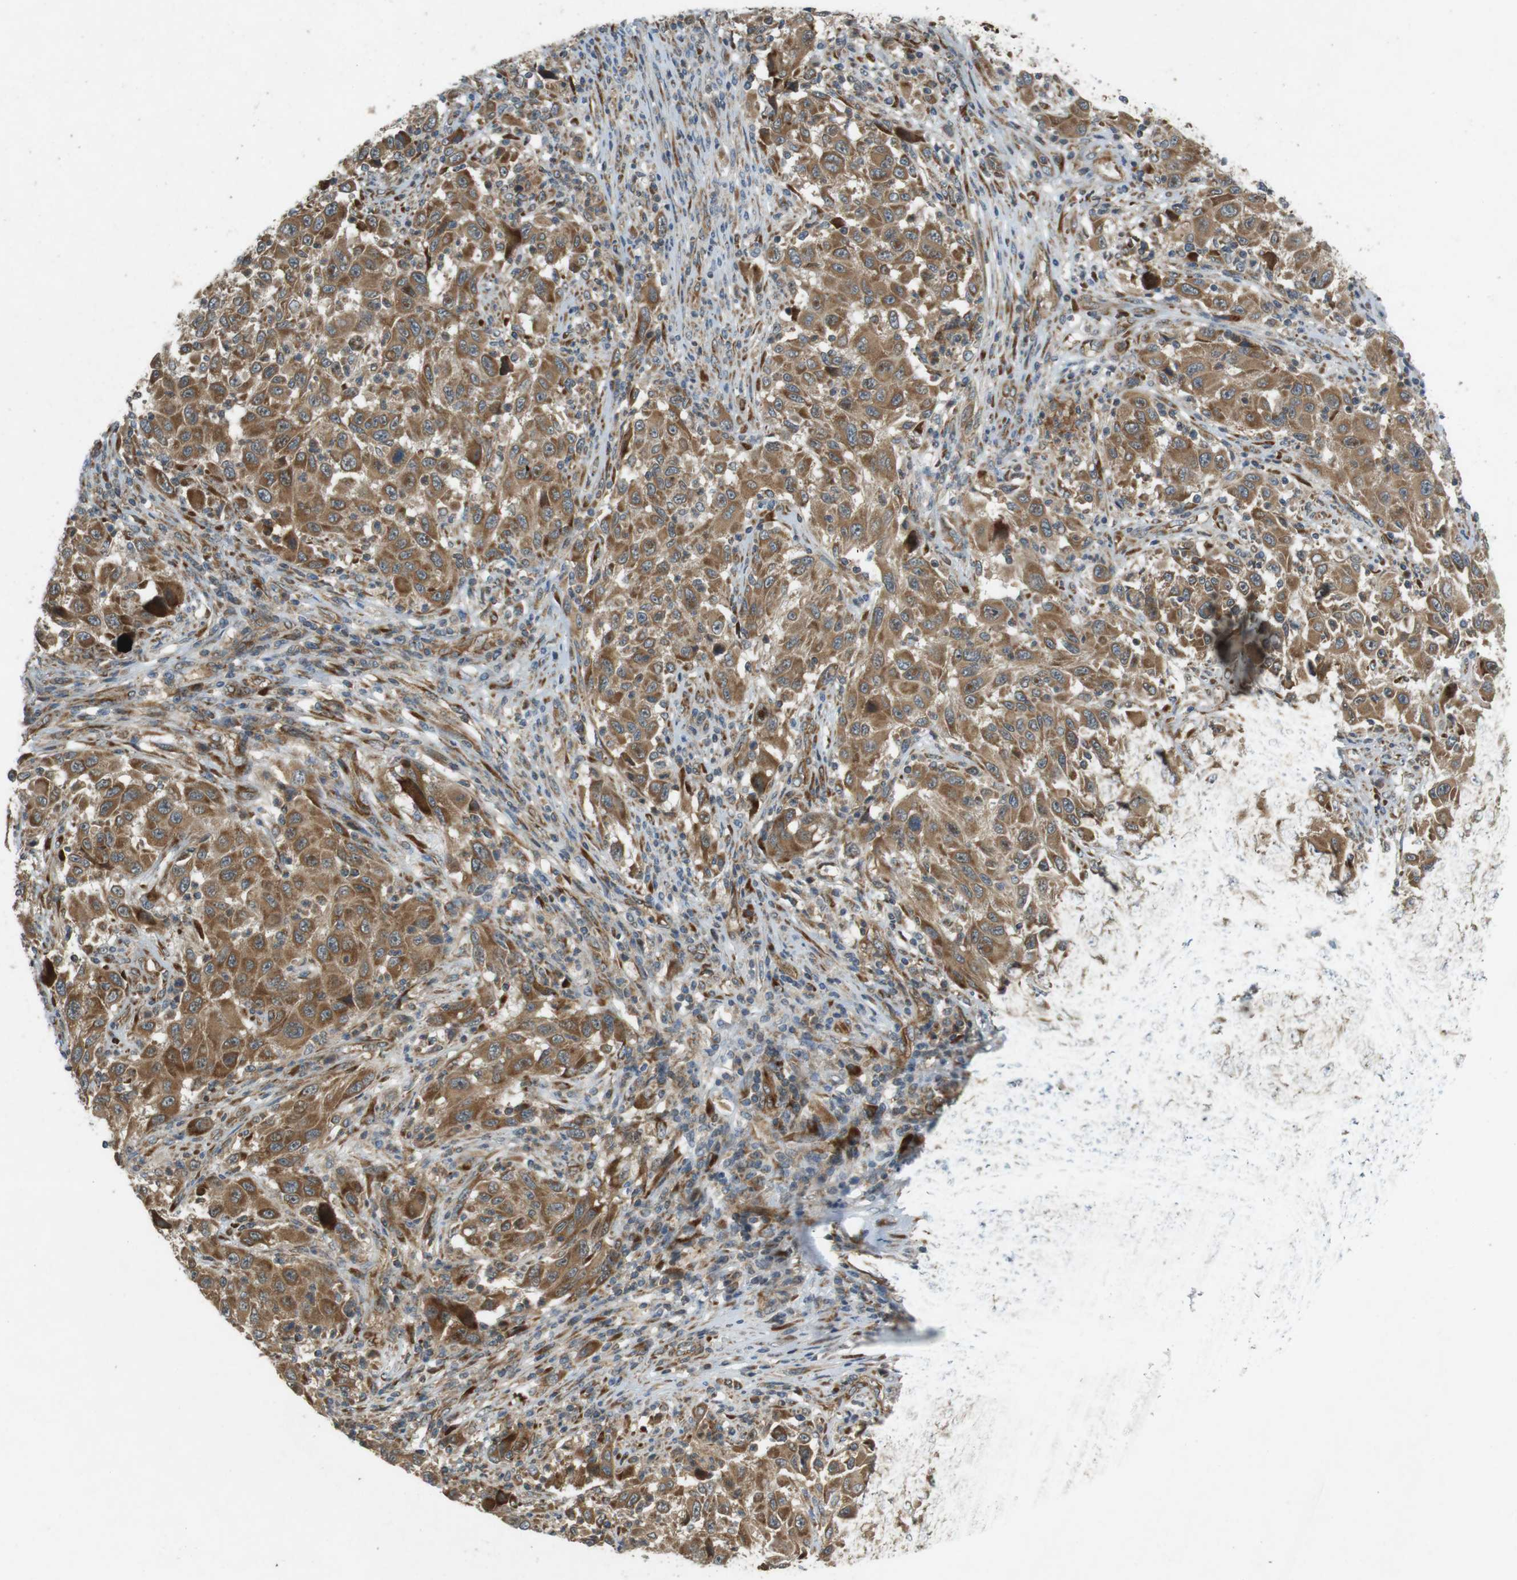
{"staining": {"intensity": "moderate", "quantity": ">75%", "location": "cytoplasmic/membranous"}, "tissue": "melanoma", "cell_type": "Tumor cells", "image_type": "cancer", "snomed": [{"axis": "morphology", "description": "Malignant melanoma, Metastatic site"}, {"axis": "topography", "description": "Lymph node"}], "caption": "Protein expression analysis of human malignant melanoma (metastatic site) reveals moderate cytoplasmic/membranous staining in about >75% of tumor cells.", "gene": "SLC41A1", "patient": {"sex": "male", "age": 61}}